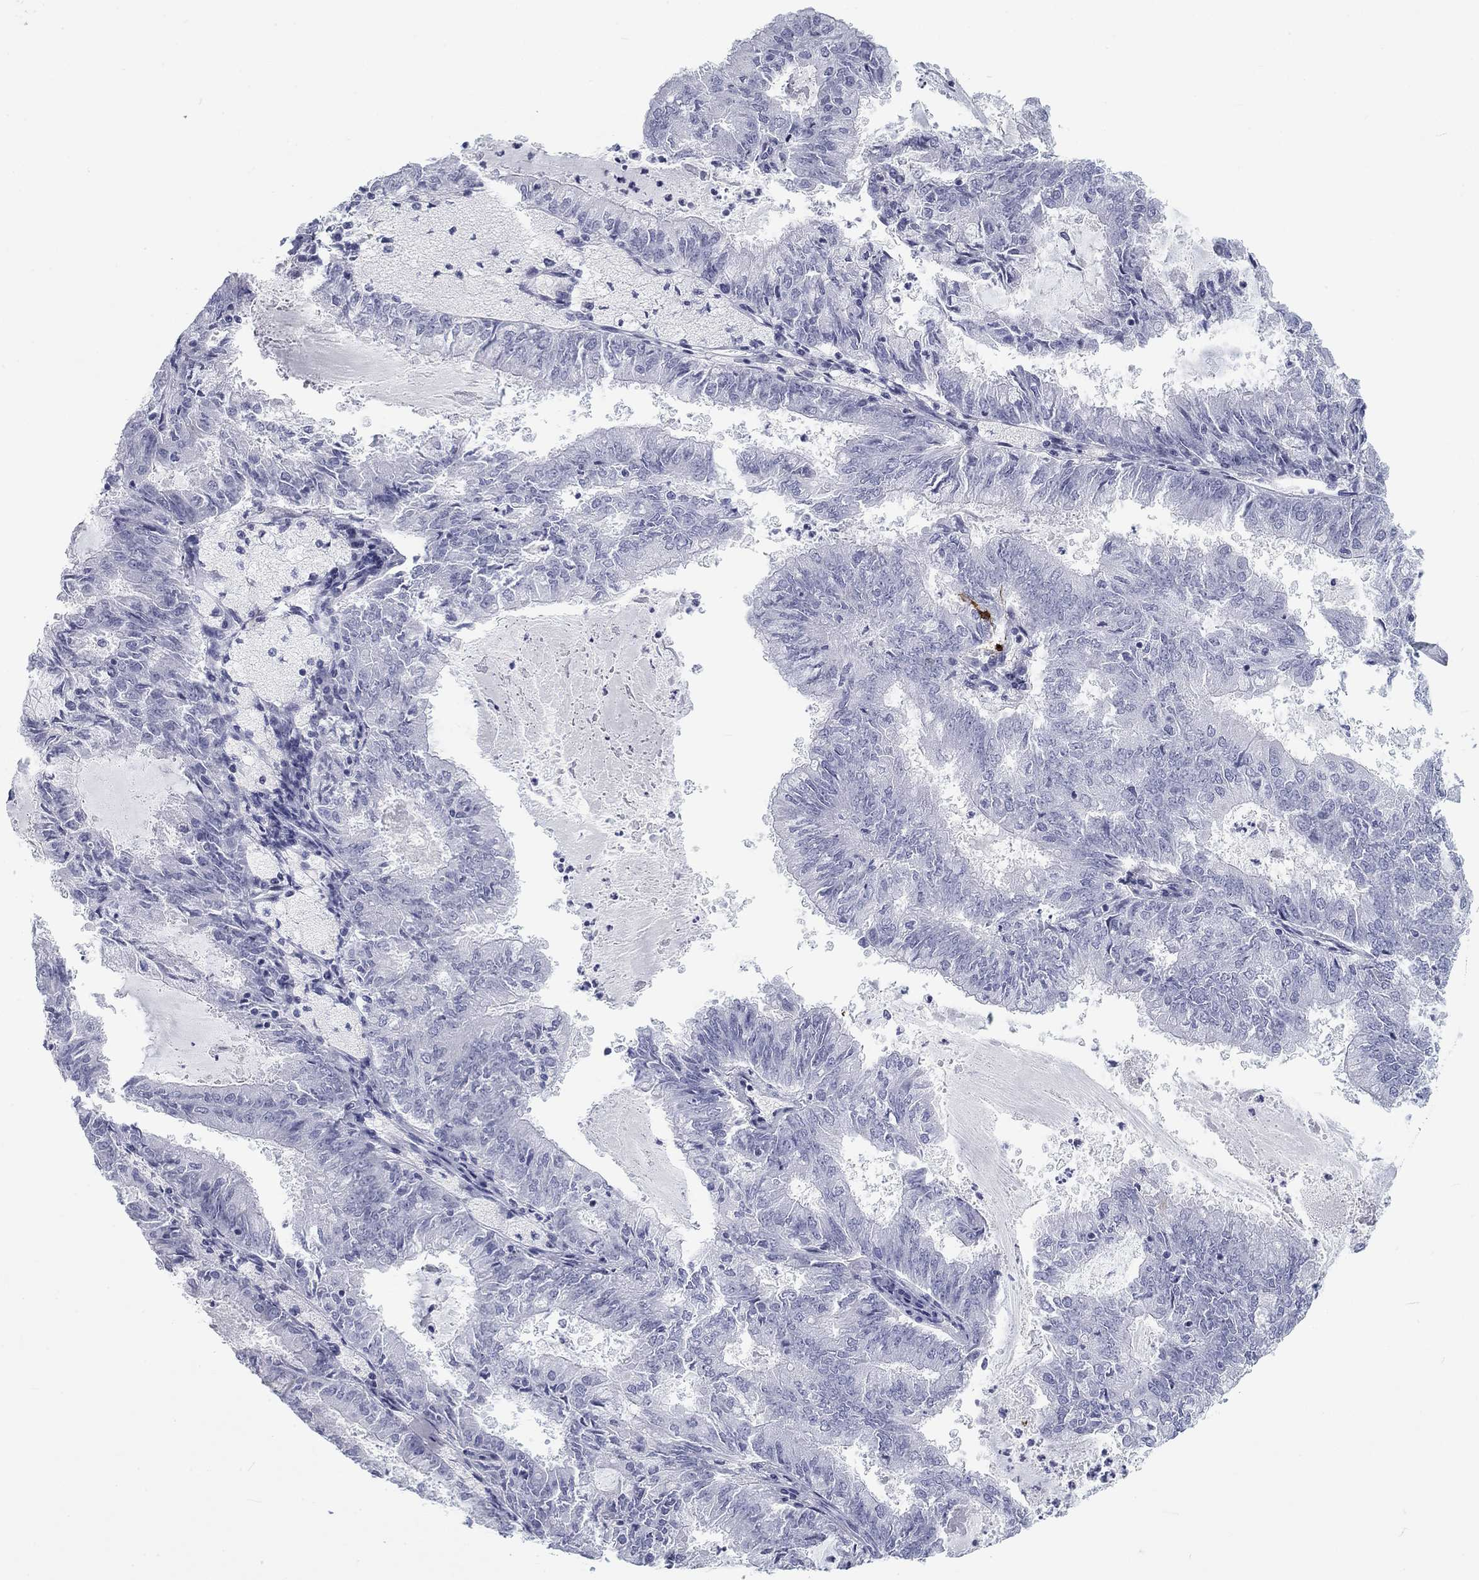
{"staining": {"intensity": "negative", "quantity": "none", "location": "none"}, "tissue": "endometrial cancer", "cell_type": "Tumor cells", "image_type": "cancer", "snomed": [{"axis": "morphology", "description": "Adenocarcinoma, NOS"}, {"axis": "topography", "description": "Endometrium"}], "caption": "Photomicrograph shows no significant protein staining in tumor cells of endometrial cancer.", "gene": "CALB1", "patient": {"sex": "female", "age": 57}}